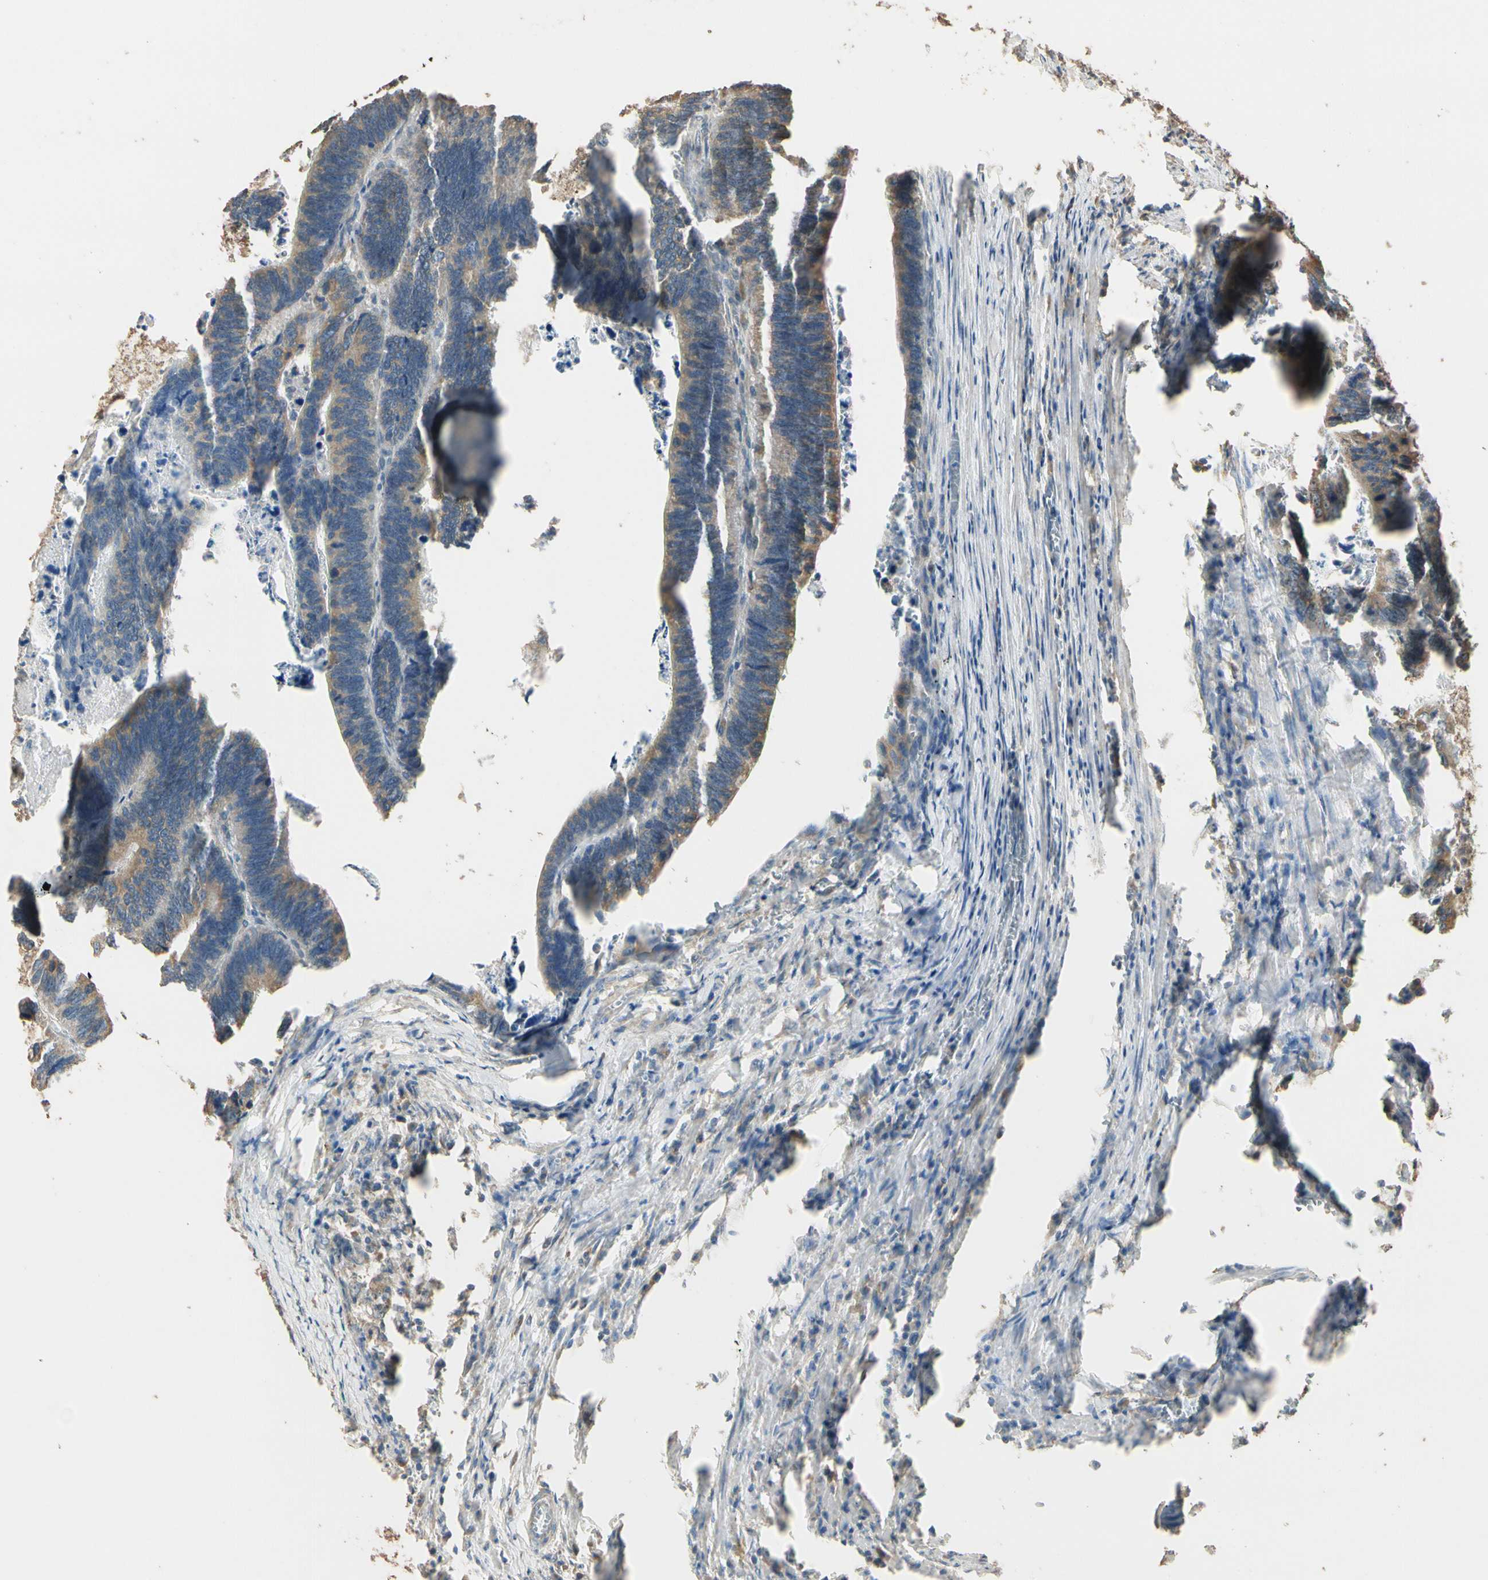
{"staining": {"intensity": "moderate", "quantity": ">75%", "location": "cytoplasmic/membranous"}, "tissue": "colorectal cancer", "cell_type": "Tumor cells", "image_type": "cancer", "snomed": [{"axis": "morphology", "description": "Adenocarcinoma, NOS"}, {"axis": "topography", "description": "Colon"}], "caption": "Human adenocarcinoma (colorectal) stained for a protein (brown) exhibits moderate cytoplasmic/membranous positive expression in about >75% of tumor cells.", "gene": "STX18", "patient": {"sex": "male", "age": 72}}